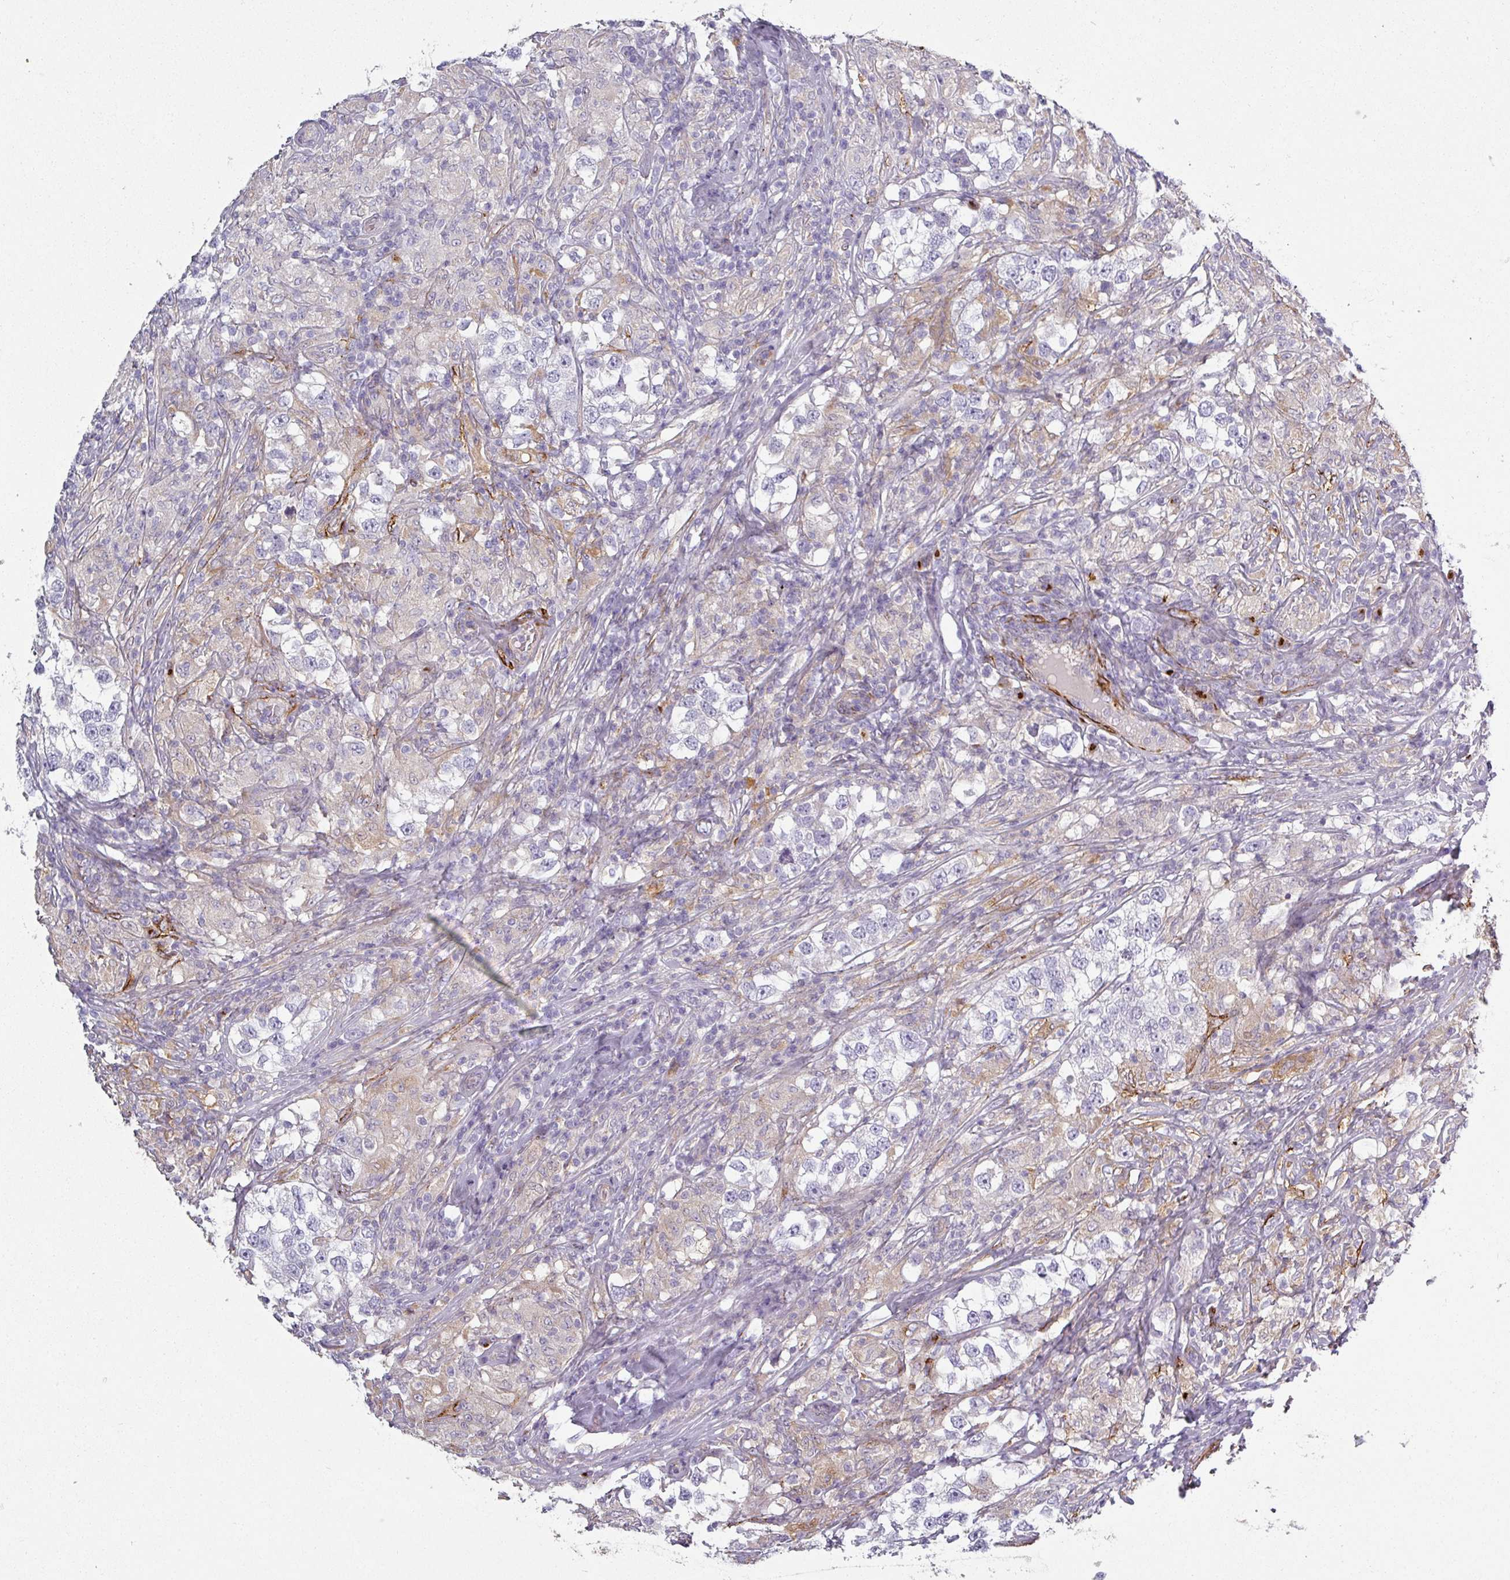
{"staining": {"intensity": "negative", "quantity": "none", "location": "none"}, "tissue": "testis cancer", "cell_type": "Tumor cells", "image_type": "cancer", "snomed": [{"axis": "morphology", "description": "Seminoma, NOS"}, {"axis": "topography", "description": "Testis"}], "caption": "A high-resolution image shows immunohistochemistry (IHC) staining of testis seminoma, which demonstrates no significant expression in tumor cells.", "gene": "PRODH2", "patient": {"sex": "male", "age": 46}}